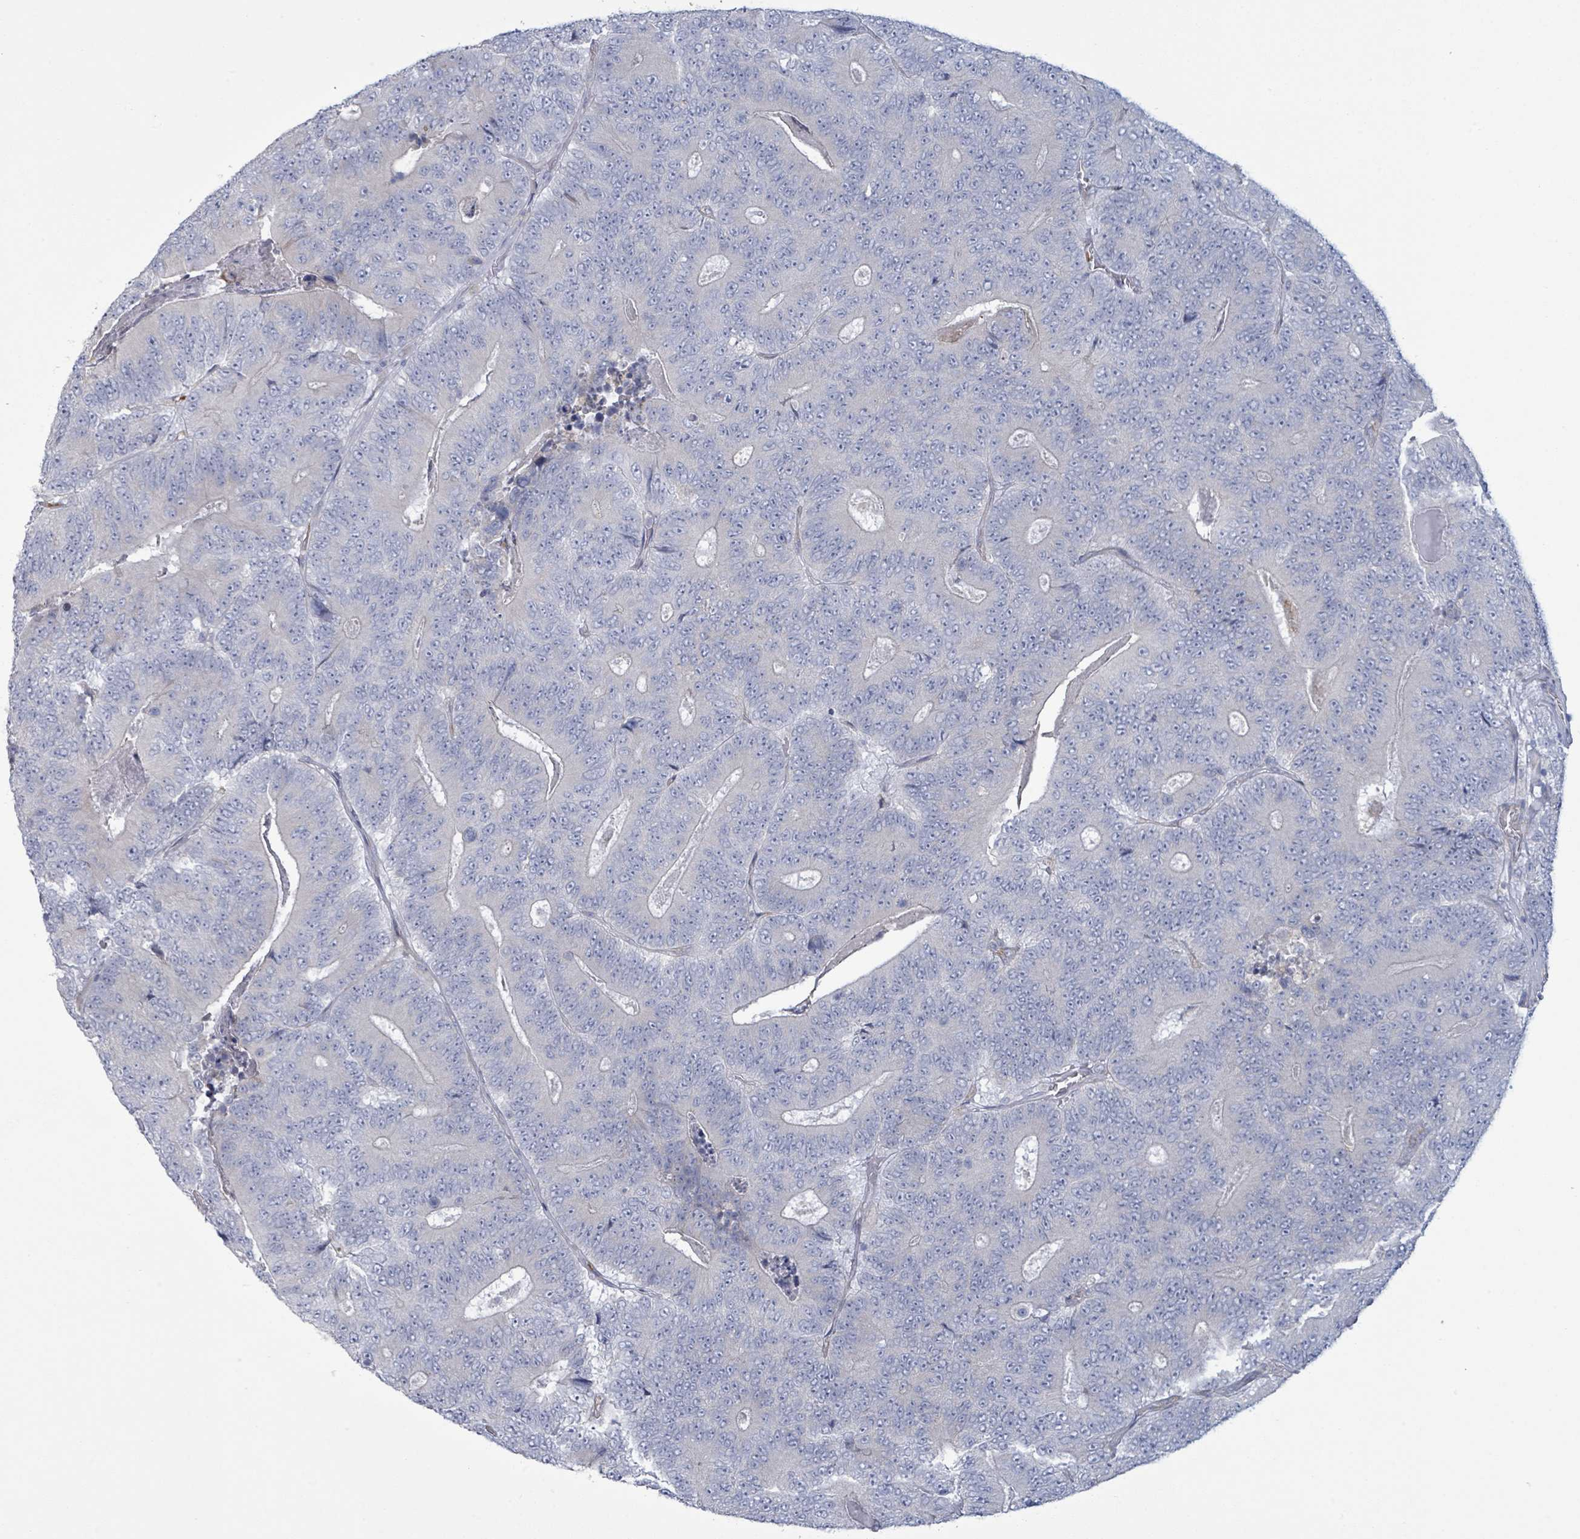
{"staining": {"intensity": "negative", "quantity": "none", "location": "none"}, "tissue": "colorectal cancer", "cell_type": "Tumor cells", "image_type": "cancer", "snomed": [{"axis": "morphology", "description": "Adenocarcinoma, NOS"}, {"axis": "topography", "description": "Colon"}], "caption": "An image of human colorectal cancer (adenocarcinoma) is negative for staining in tumor cells. The staining was performed using DAB (3,3'-diaminobenzidine) to visualize the protein expression in brown, while the nuclei were stained in blue with hematoxylin (Magnification: 20x).", "gene": "COL13A1", "patient": {"sex": "male", "age": 83}}